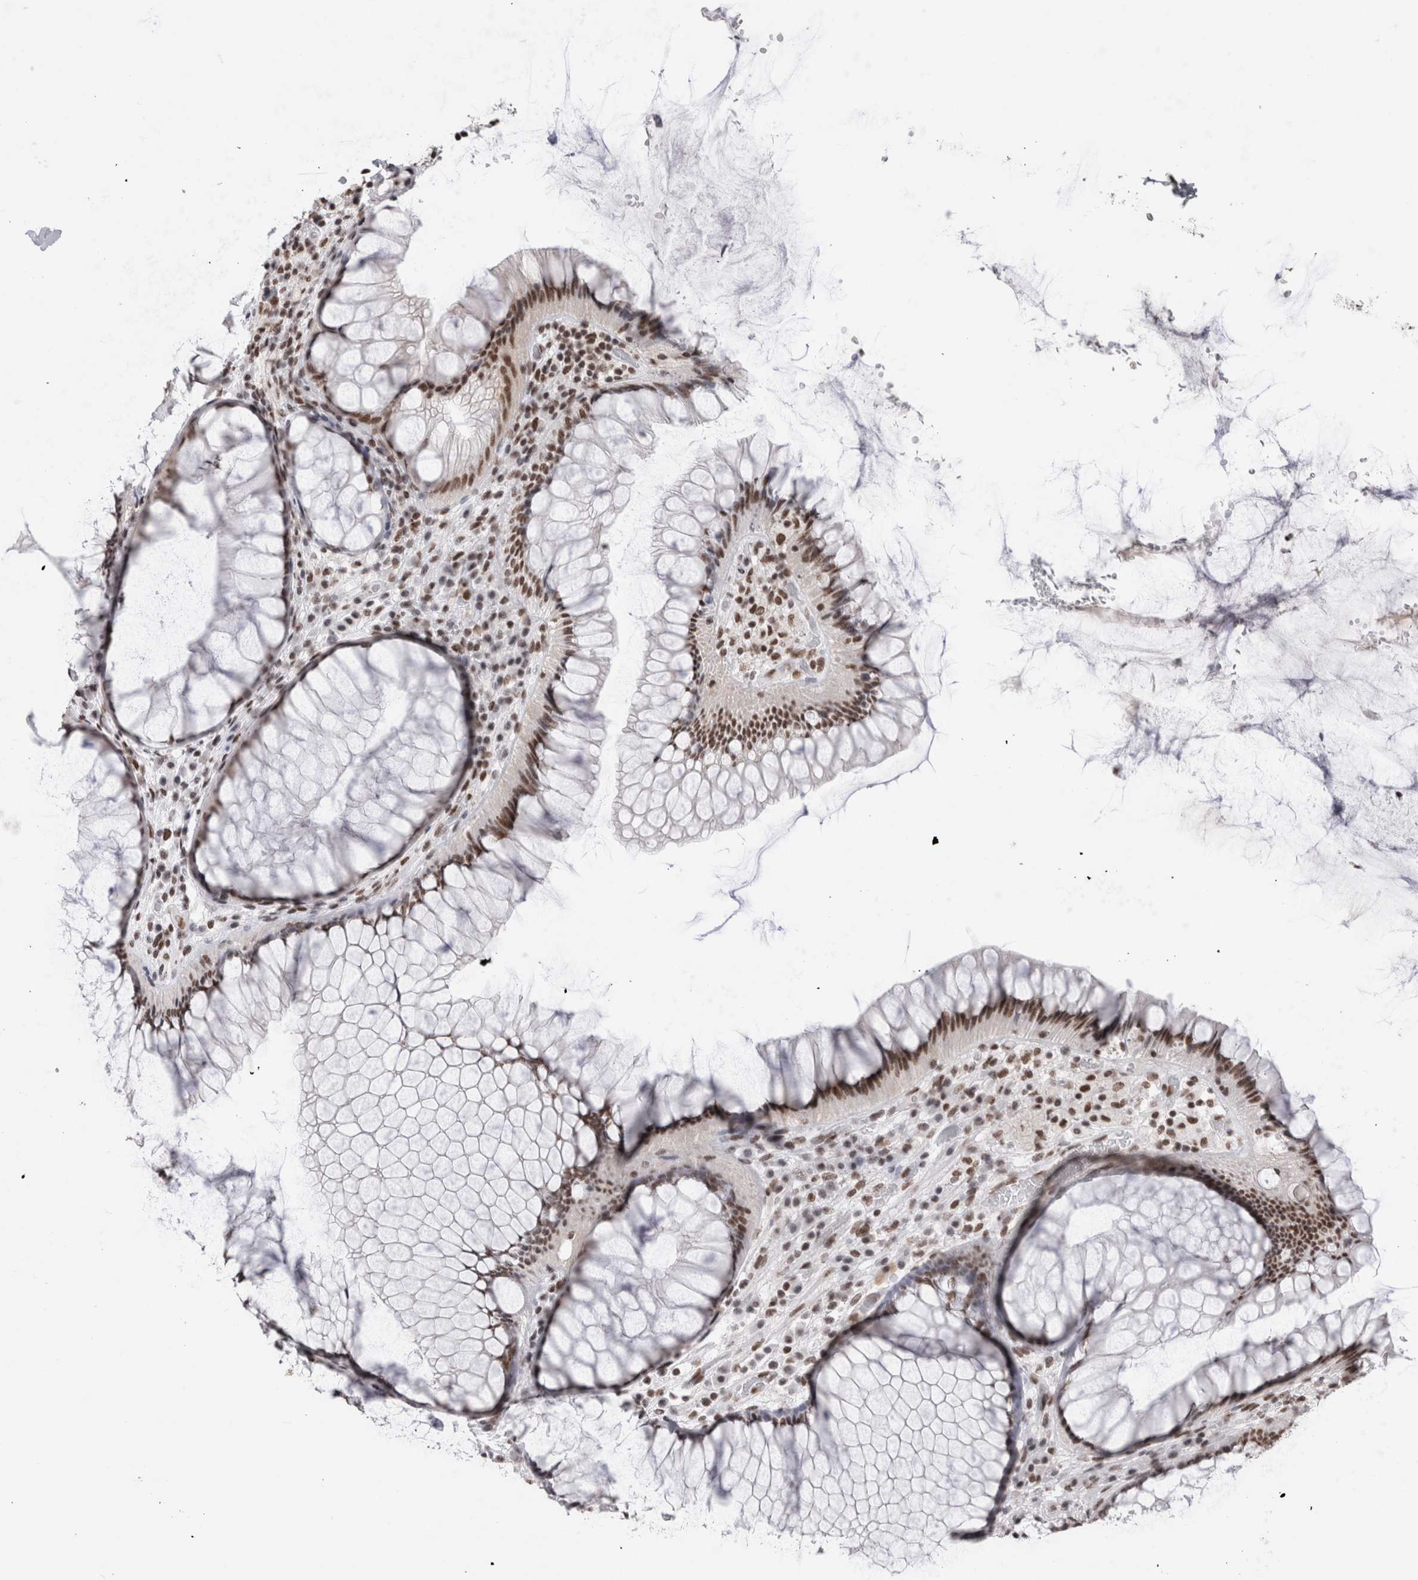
{"staining": {"intensity": "strong", "quantity": ">75%", "location": "nuclear"}, "tissue": "rectum", "cell_type": "Glandular cells", "image_type": "normal", "snomed": [{"axis": "morphology", "description": "Normal tissue, NOS"}, {"axis": "topography", "description": "Rectum"}], "caption": "This image displays IHC staining of benign rectum, with high strong nuclear staining in about >75% of glandular cells.", "gene": "SMC1A", "patient": {"sex": "male", "age": 51}}